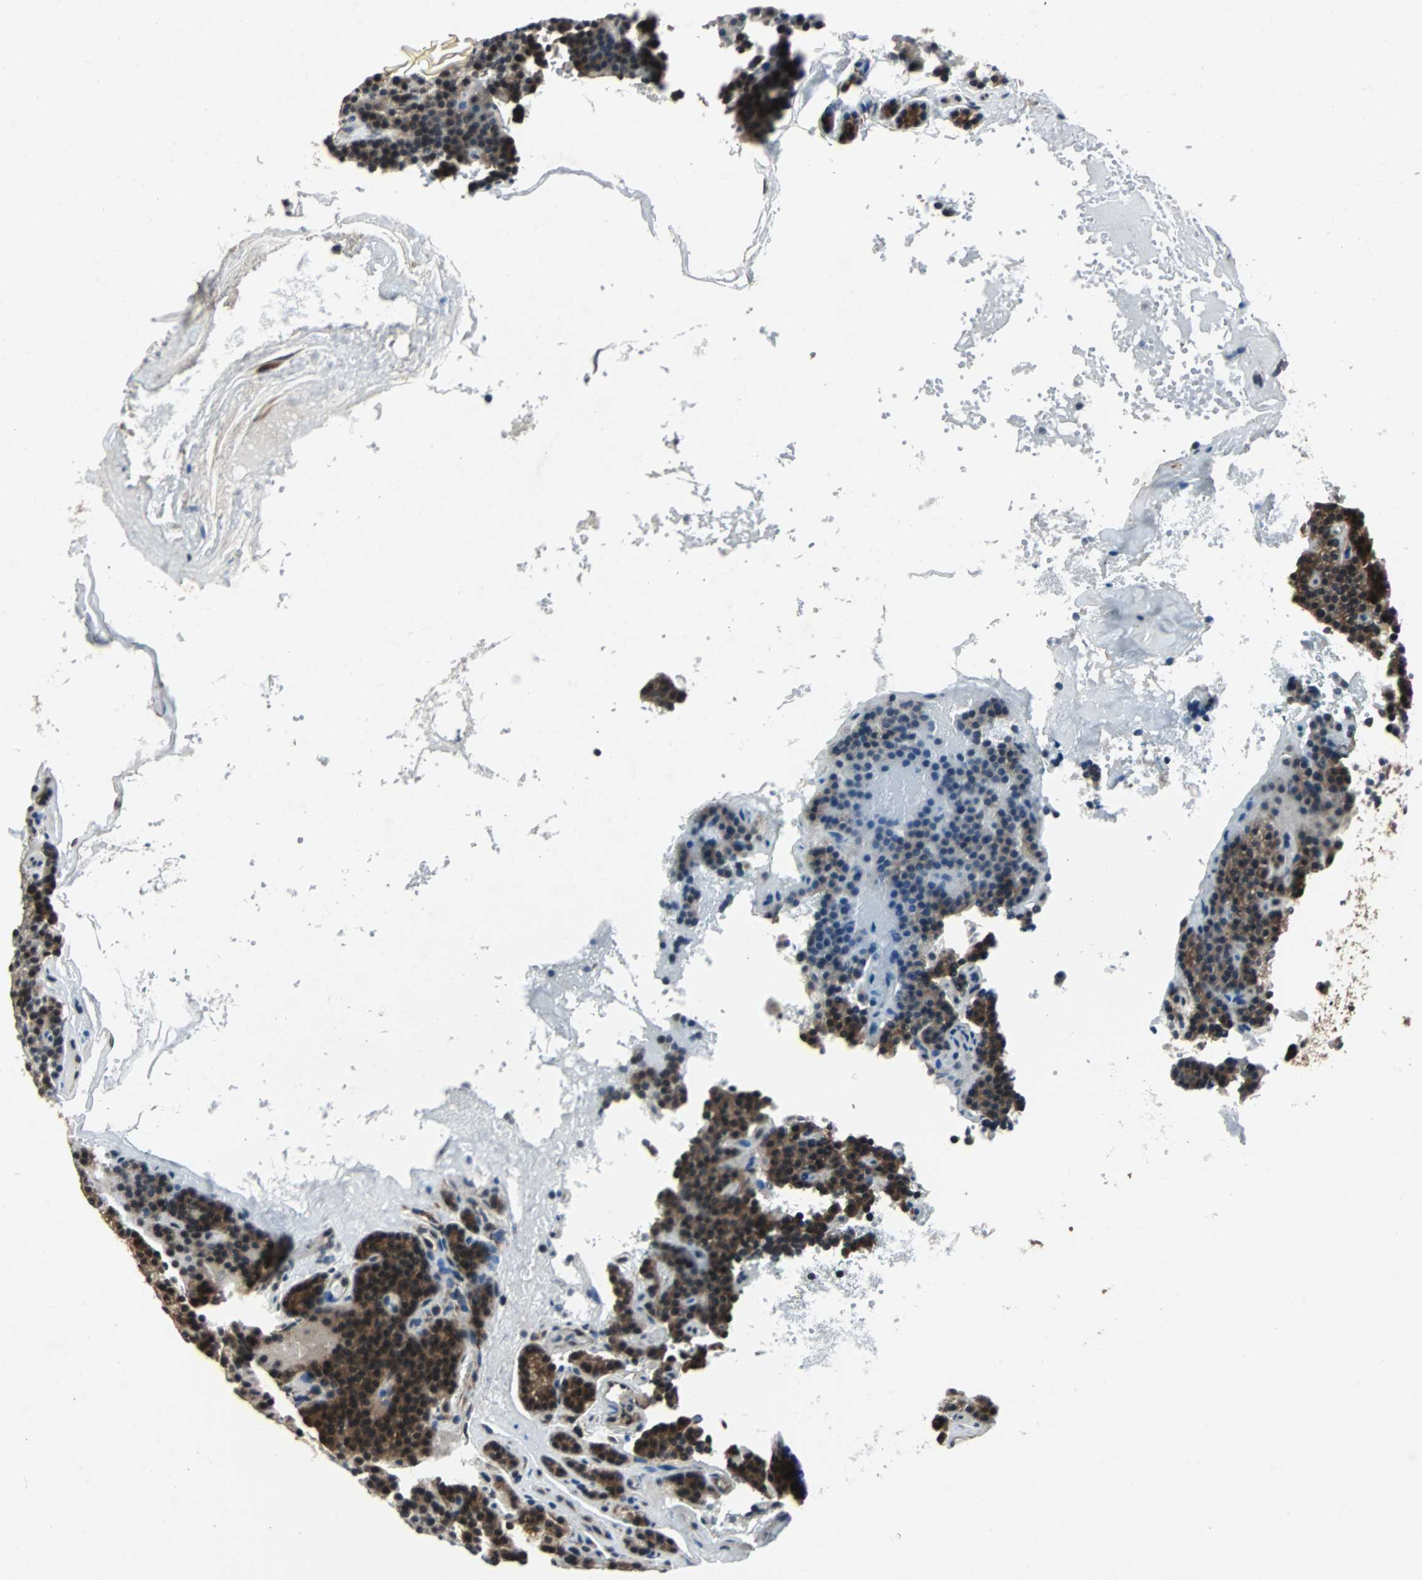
{"staining": {"intensity": "strong", "quantity": "25%-75%", "location": "cytoplasmic/membranous"}, "tissue": "parathyroid gland", "cell_type": "Glandular cells", "image_type": "normal", "snomed": [{"axis": "morphology", "description": "Normal tissue, NOS"}, {"axis": "topography", "description": "Parathyroid gland"}], "caption": "Parathyroid gland stained with DAB immunohistochemistry (IHC) exhibits high levels of strong cytoplasmic/membranous positivity in approximately 25%-75% of glandular cells.", "gene": "CHP1", "patient": {"sex": "male", "age": 66}}